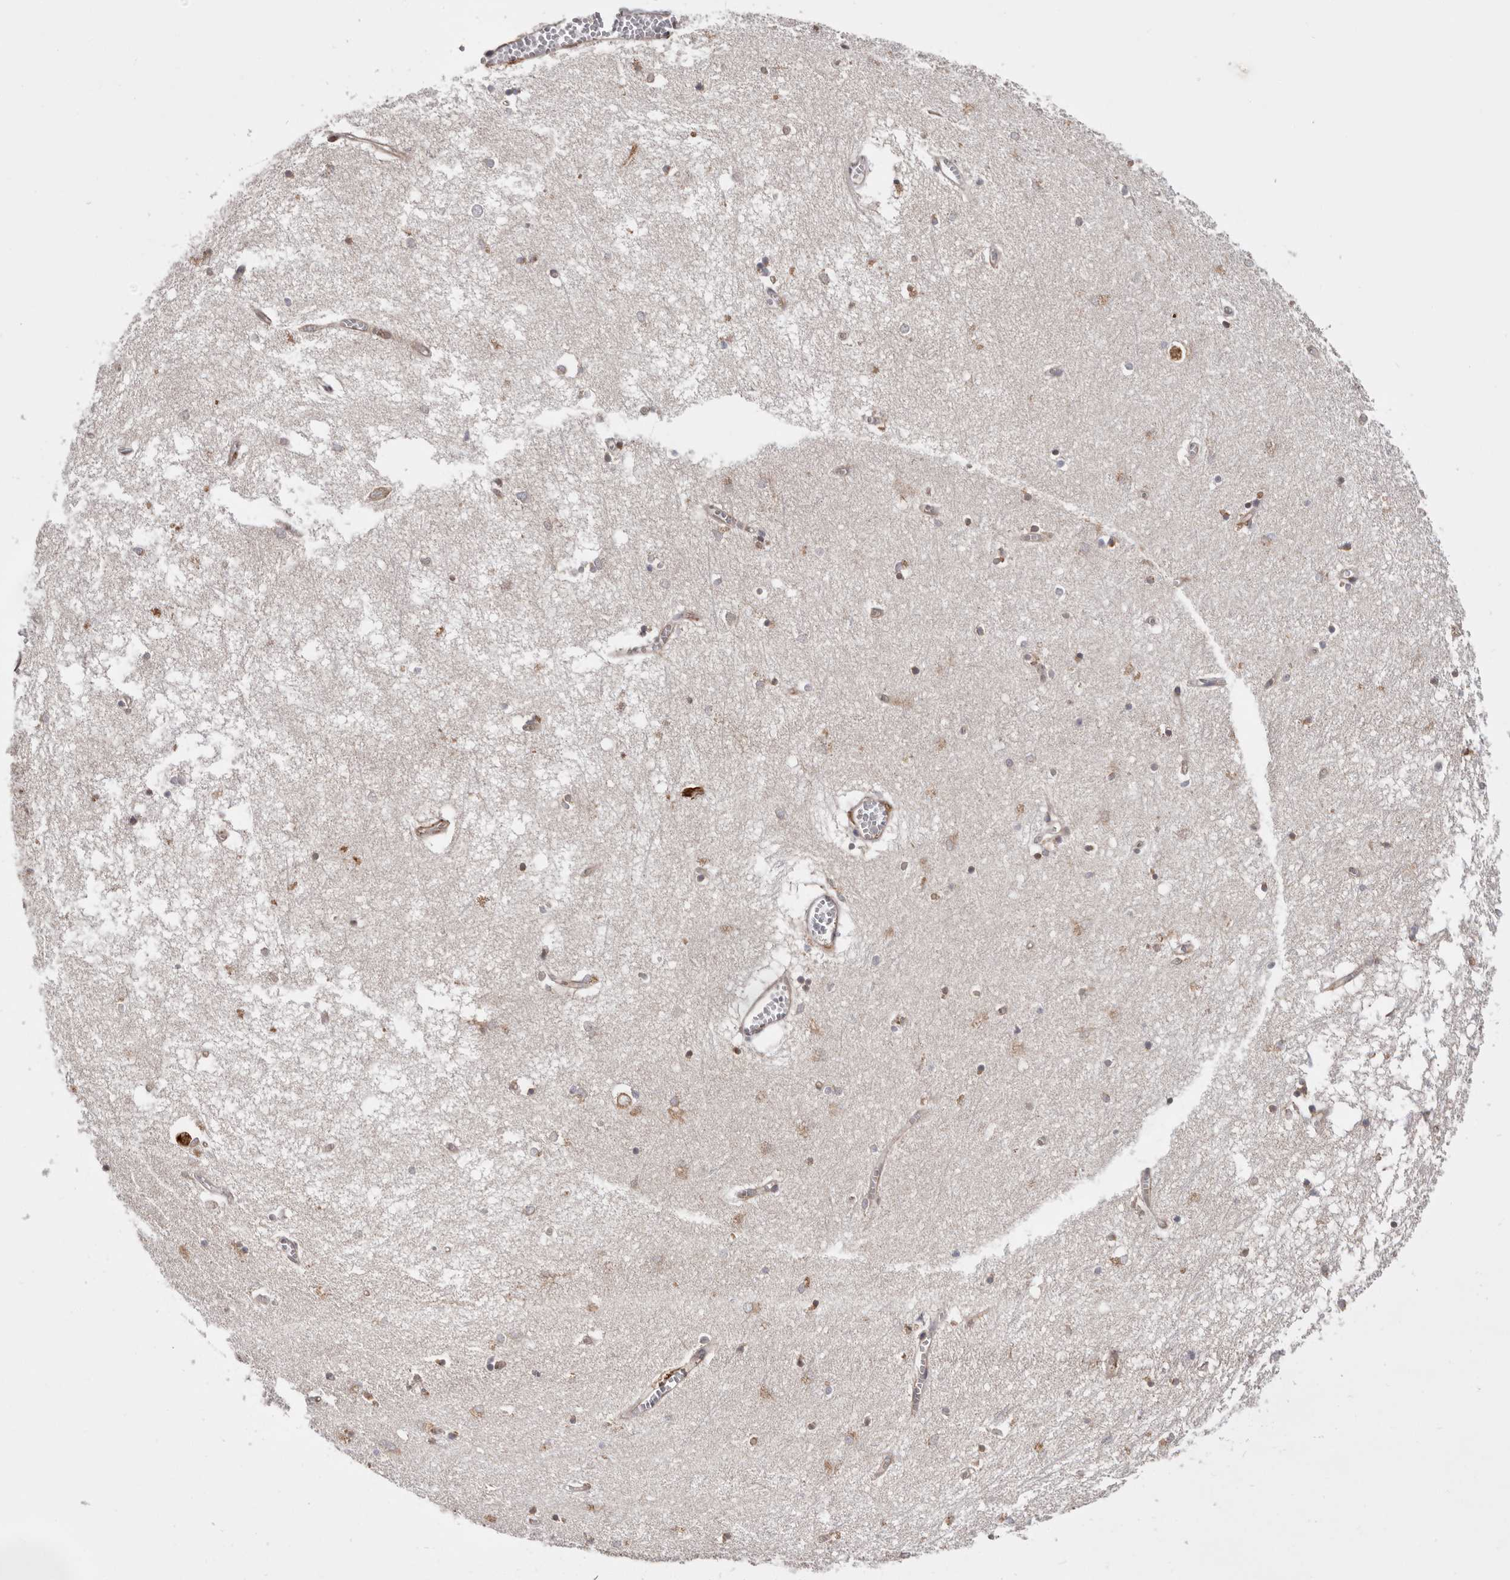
{"staining": {"intensity": "moderate", "quantity": "25%-75%", "location": "cytoplasmic/membranous"}, "tissue": "hippocampus", "cell_type": "Glial cells", "image_type": "normal", "snomed": [{"axis": "morphology", "description": "Normal tissue, NOS"}, {"axis": "topography", "description": "Hippocampus"}], "caption": "IHC photomicrograph of unremarkable hippocampus stained for a protein (brown), which shows medium levels of moderate cytoplasmic/membranous positivity in approximately 25%-75% of glial cells.", "gene": "WDTC1", "patient": {"sex": "male", "age": 70}}